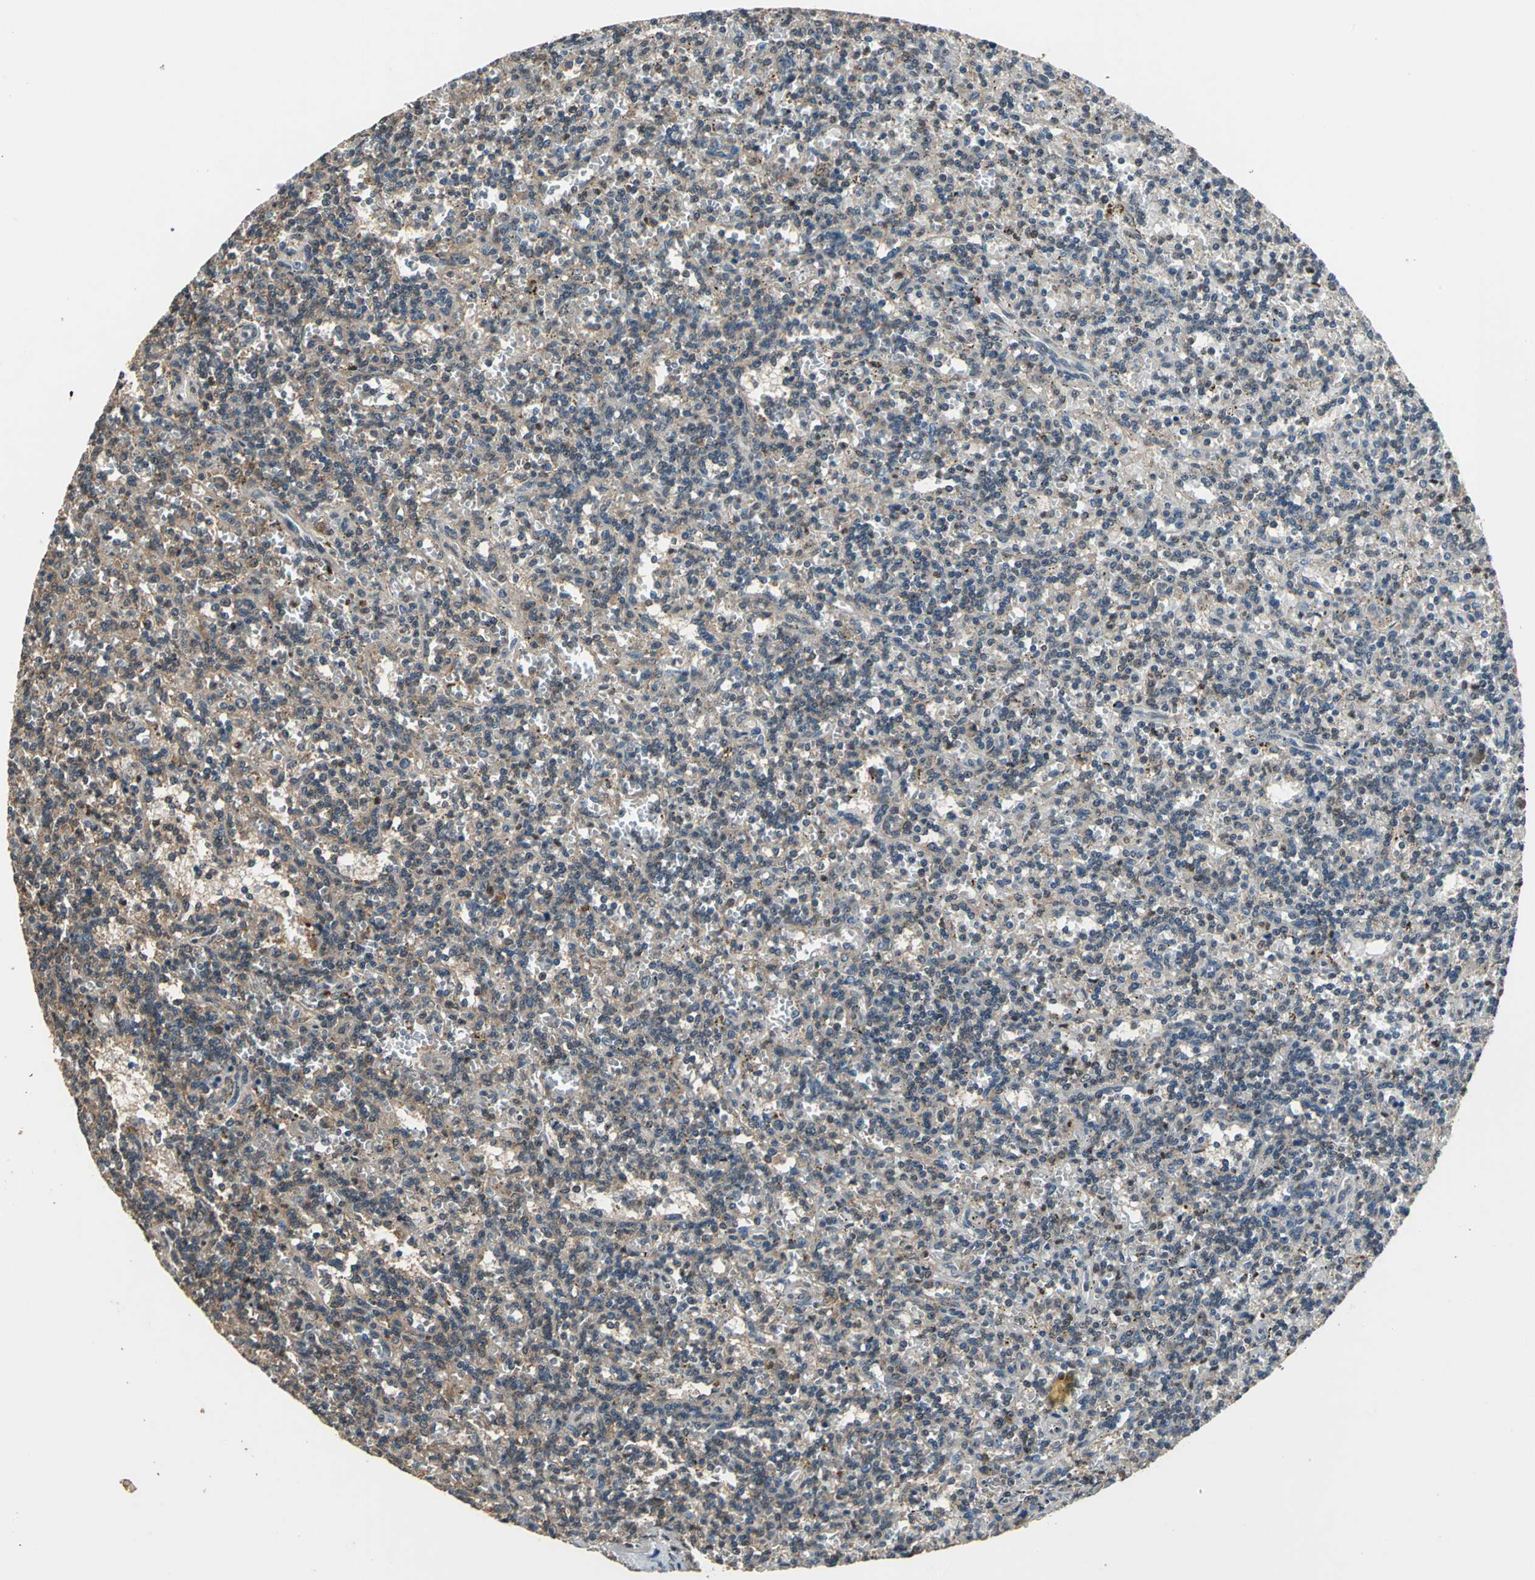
{"staining": {"intensity": "weak", "quantity": "25%-75%", "location": "cytoplasmic/membranous"}, "tissue": "lymphoma", "cell_type": "Tumor cells", "image_type": "cancer", "snomed": [{"axis": "morphology", "description": "Malignant lymphoma, non-Hodgkin's type, Low grade"}, {"axis": "topography", "description": "Spleen"}], "caption": "About 25%-75% of tumor cells in human lymphoma exhibit weak cytoplasmic/membranous protein positivity as visualized by brown immunohistochemical staining.", "gene": "EIF2B2", "patient": {"sex": "male", "age": 73}}